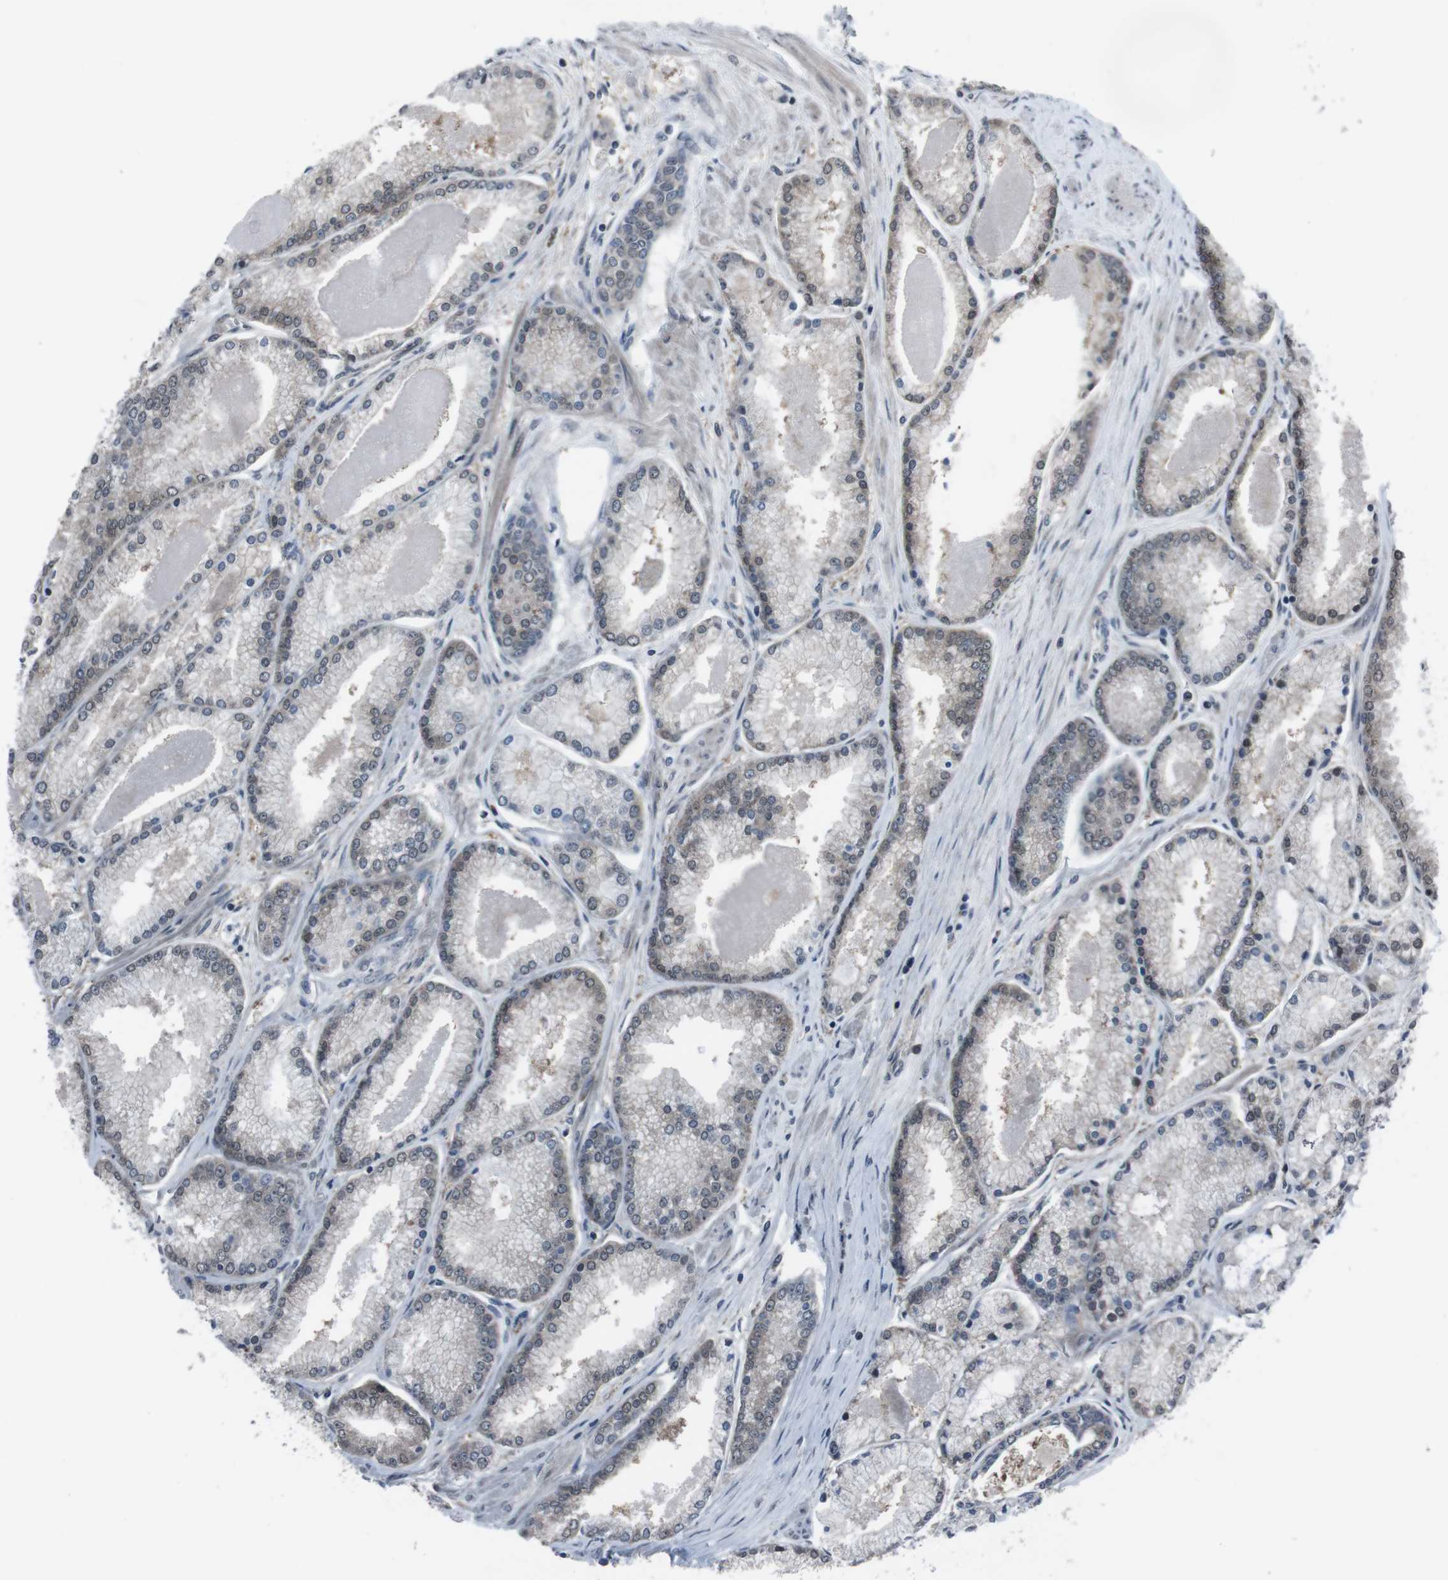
{"staining": {"intensity": "moderate", "quantity": "<25%", "location": "nuclear"}, "tissue": "prostate cancer", "cell_type": "Tumor cells", "image_type": "cancer", "snomed": [{"axis": "morphology", "description": "Adenocarcinoma, High grade"}, {"axis": "topography", "description": "Prostate"}], "caption": "Immunohistochemical staining of prostate cancer (high-grade adenocarcinoma) exhibits low levels of moderate nuclear staining in approximately <25% of tumor cells.", "gene": "SS18L1", "patient": {"sex": "male", "age": 61}}